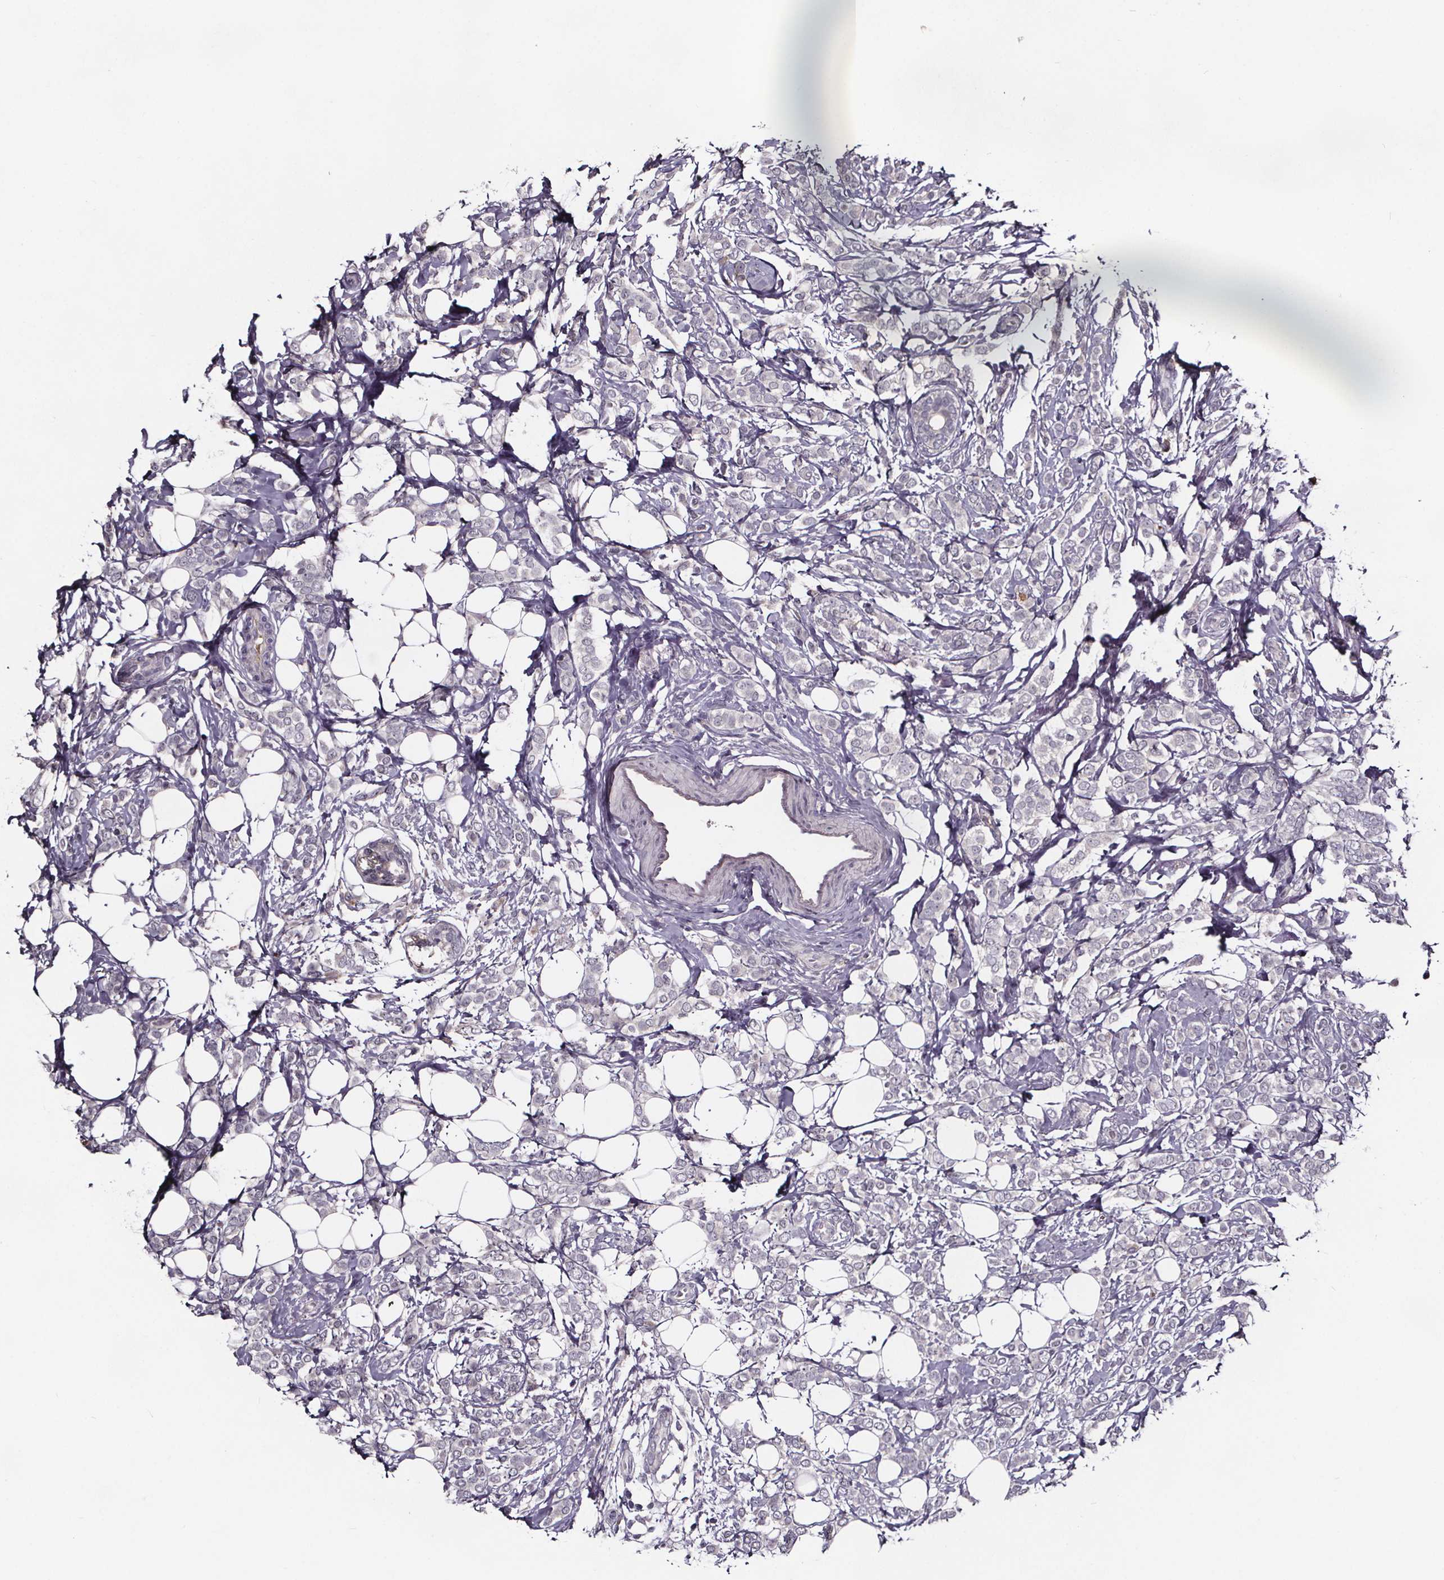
{"staining": {"intensity": "negative", "quantity": "none", "location": "none"}, "tissue": "breast cancer", "cell_type": "Tumor cells", "image_type": "cancer", "snomed": [{"axis": "morphology", "description": "Lobular carcinoma"}, {"axis": "topography", "description": "Breast"}], "caption": "There is no significant expression in tumor cells of breast lobular carcinoma.", "gene": "NPHP4", "patient": {"sex": "female", "age": 49}}